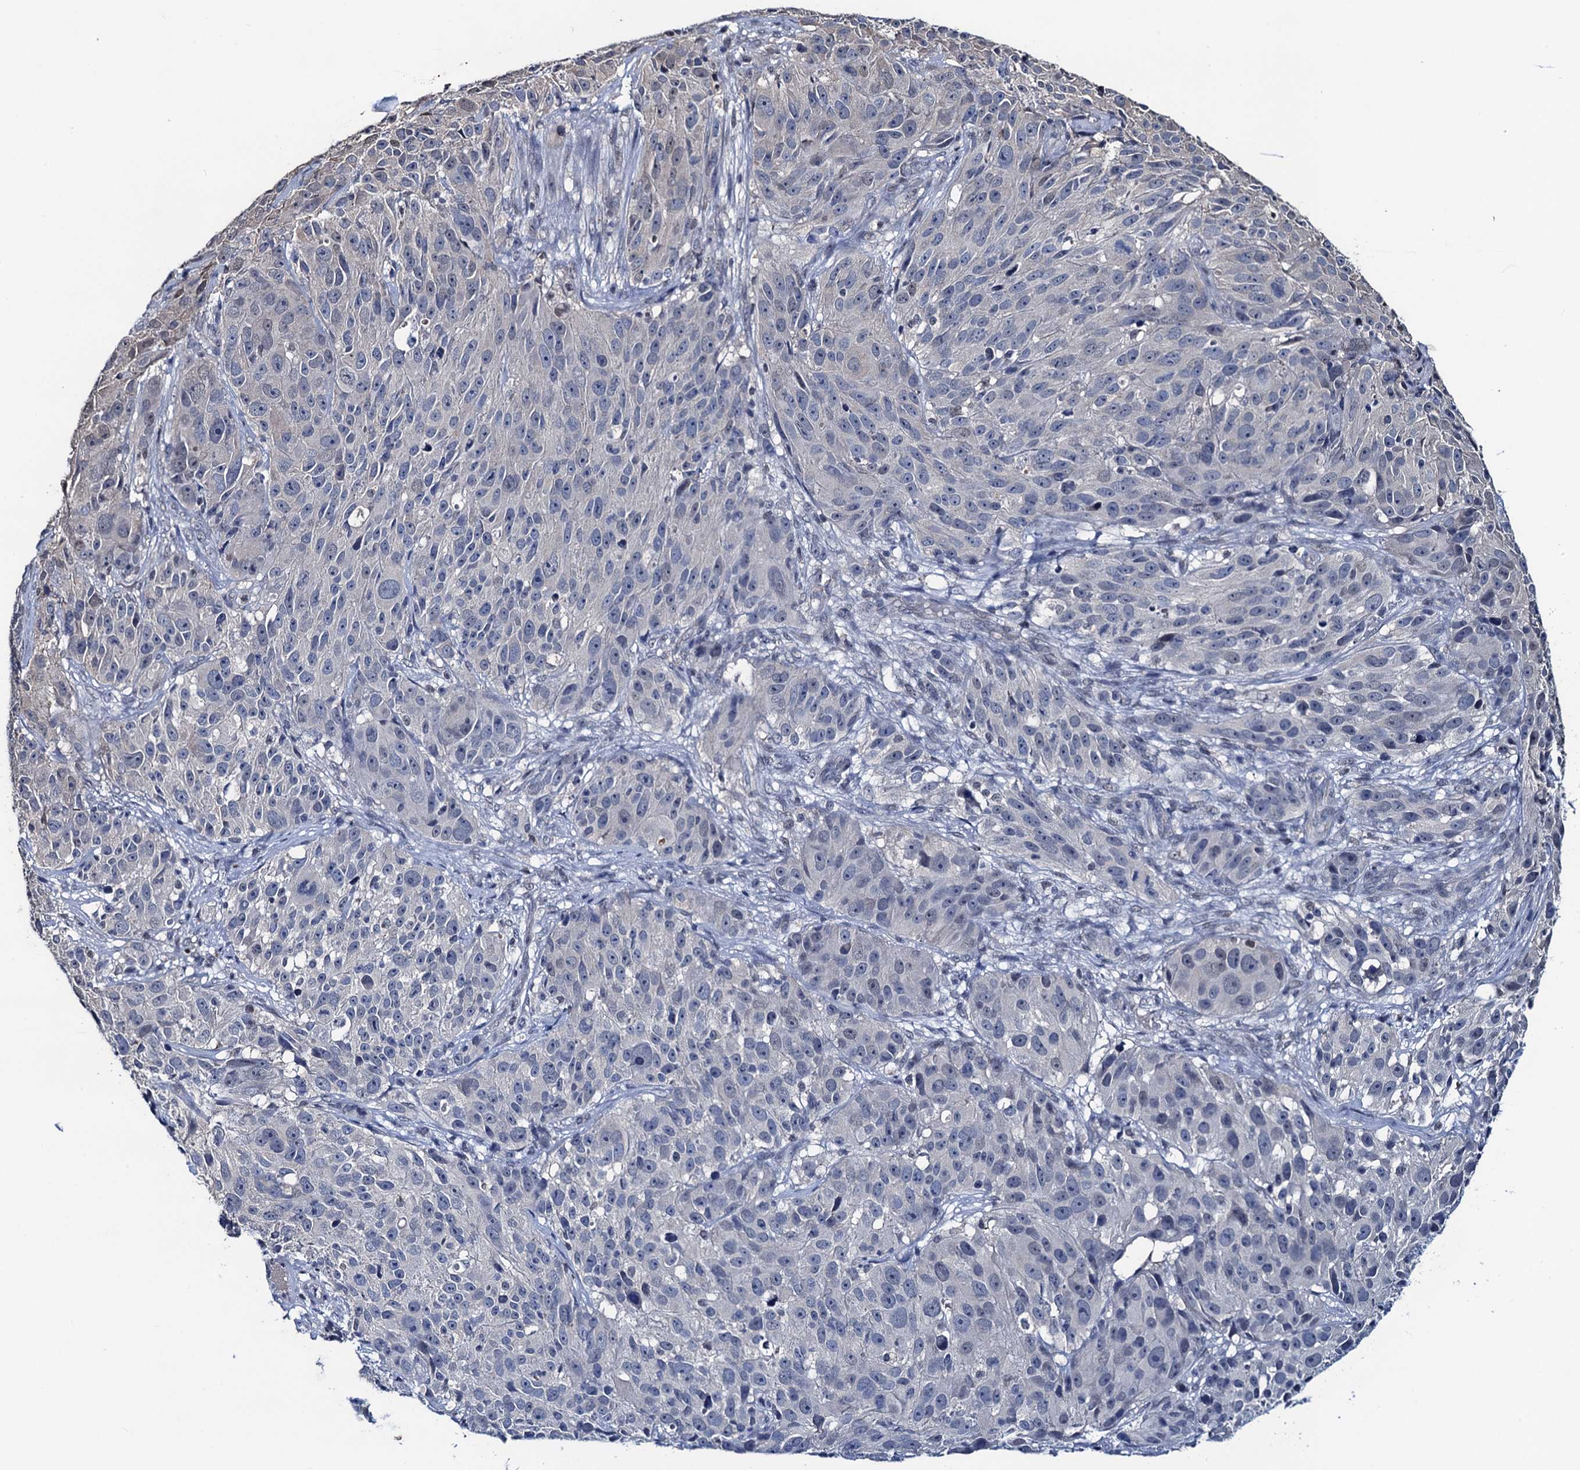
{"staining": {"intensity": "negative", "quantity": "none", "location": "none"}, "tissue": "melanoma", "cell_type": "Tumor cells", "image_type": "cancer", "snomed": [{"axis": "morphology", "description": "Malignant melanoma, NOS"}, {"axis": "topography", "description": "Skin"}], "caption": "Immunohistochemistry (IHC) image of malignant melanoma stained for a protein (brown), which demonstrates no staining in tumor cells.", "gene": "RTKN2", "patient": {"sex": "male", "age": 84}}